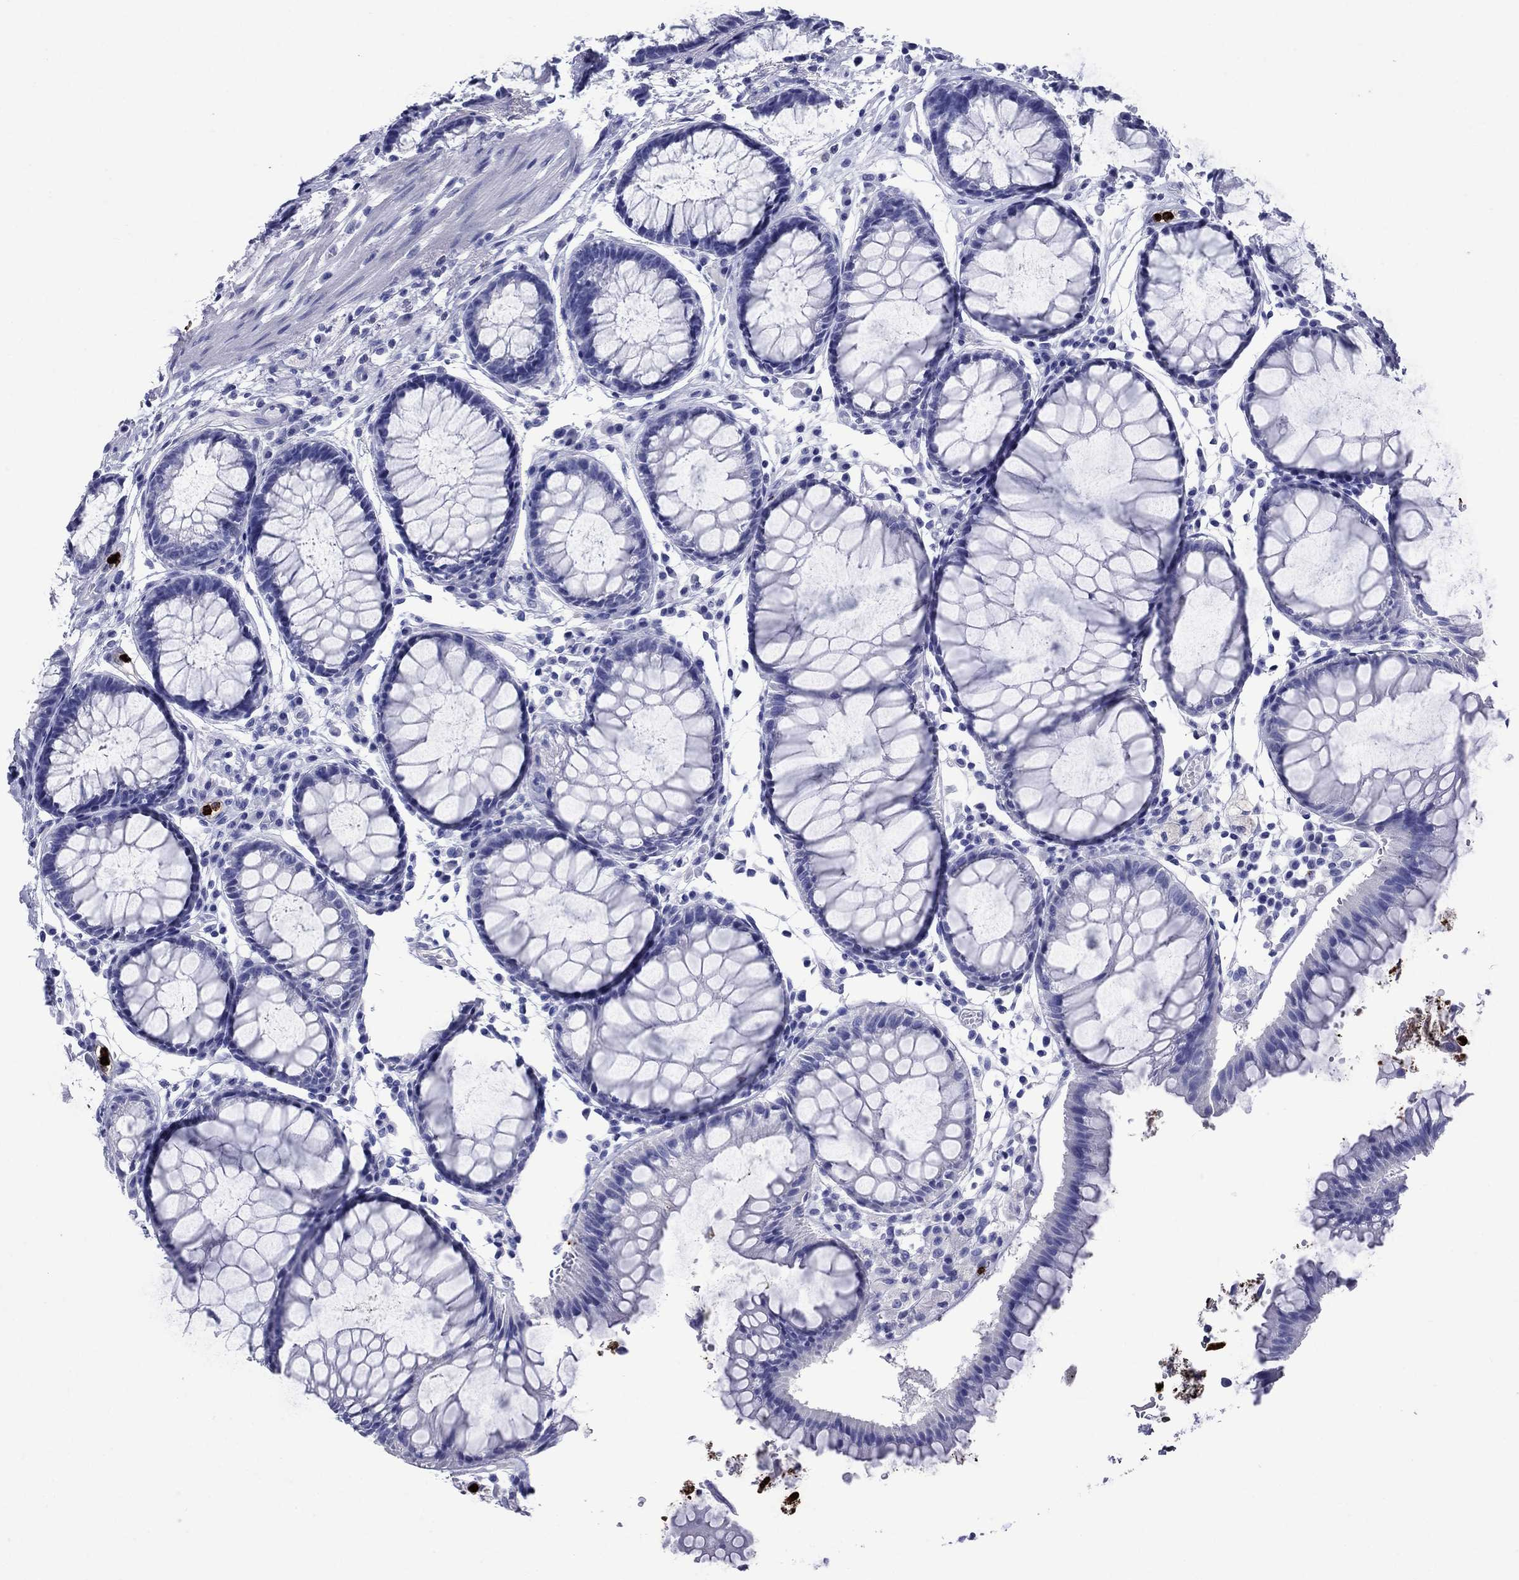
{"staining": {"intensity": "negative", "quantity": "none", "location": "none"}, "tissue": "rectum", "cell_type": "Glandular cells", "image_type": "normal", "snomed": [{"axis": "morphology", "description": "Normal tissue, NOS"}, {"axis": "topography", "description": "Rectum"}], "caption": "Immunohistochemistry (IHC) image of benign rectum stained for a protein (brown), which reveals no expression in glandular cells. Nuclei are stained in blue.", "gene": "AZU1", "patient": {"sex": "female", "age": 68}}